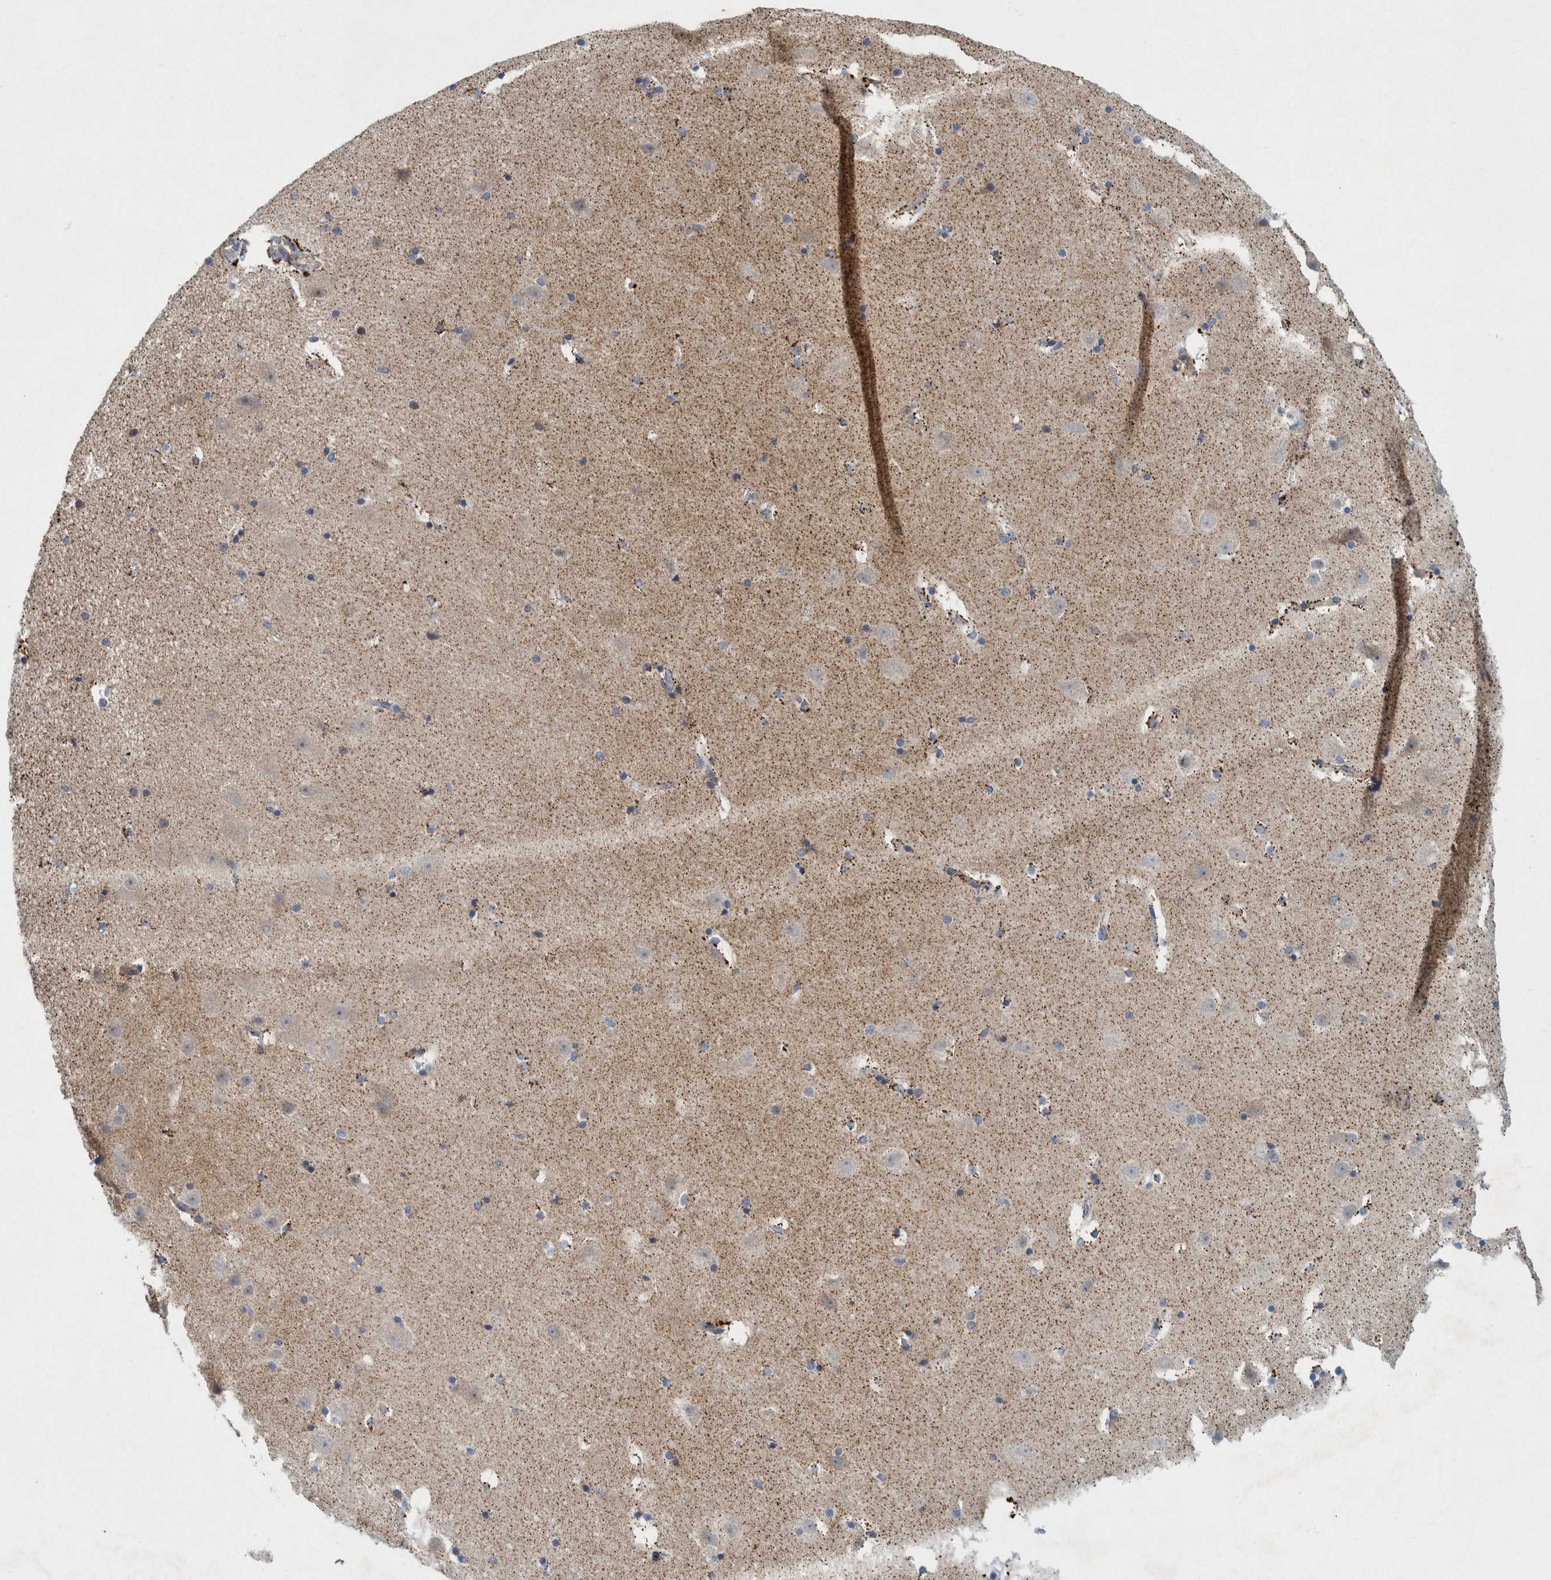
{"staining": {"intensity": "moderate", "quantity": "<25%", "location": "cytoplasmic/membranous"}, "tissue": "hippocampus", "cell_type": "Glial cells", "image_type": "normal", "snomed": [{"axis": "morphology", "description": "Normal tissue, NOS"}, {"axis": "topography", "description": "Hippocampus"}], "caption": "Benign hippocampus exhibits moderate cytoplasmic/membranous positivity in about <25% of glial cells, visualized by immunohistochemistry.", "gene": "ZNF324B", "patient": {"sex": "male", "age": 45}}